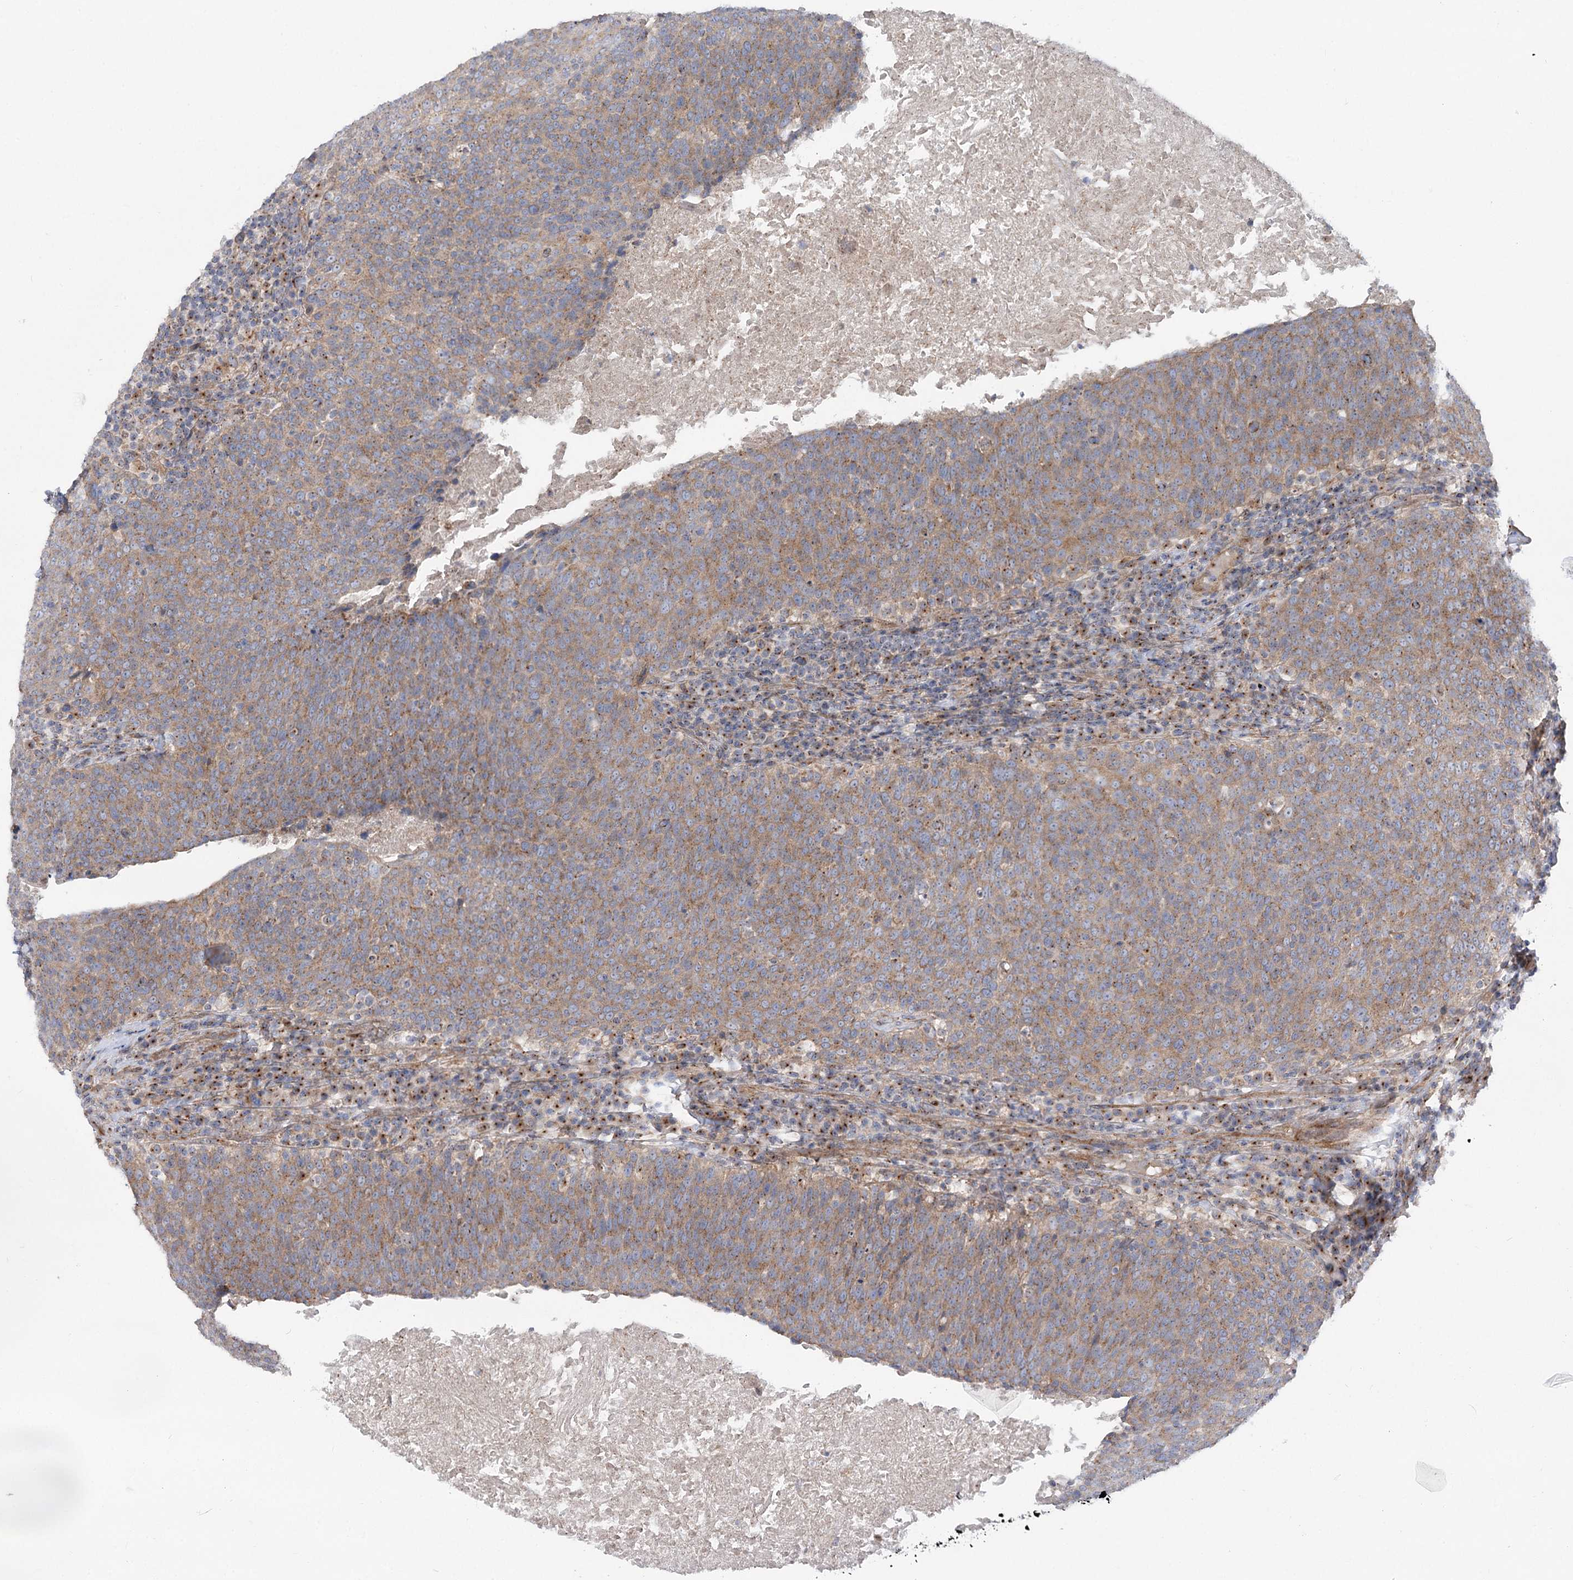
{"staining": {"intensity": "moderate", "quantity": ">75%", "location": "cytoplasmic/membranous"}, "tissue": "head and neck cancer", "cell_type": "Tumor cells", "image_type": "cancer", "snomed": [{"axis": "morphology", "description": "Squamous cell carcinoma, NOS"}, {"axis": "morphology", "description": "Squamous cell carcinoma, metastatic, NOS"}, {"axis": "topography", "description": "Lymph node"}, {"axis": "topography", "description": "Head-Neck"}], "caption": "Head and neck cancer stained for a protein demonstrates moderate cytoplasmic/membranous positivity in tumor cells. (IHC, brightfield microscopy, high magnification).", "gene": "SCN11A", "patient": {"sex": "male", "age": 62}}